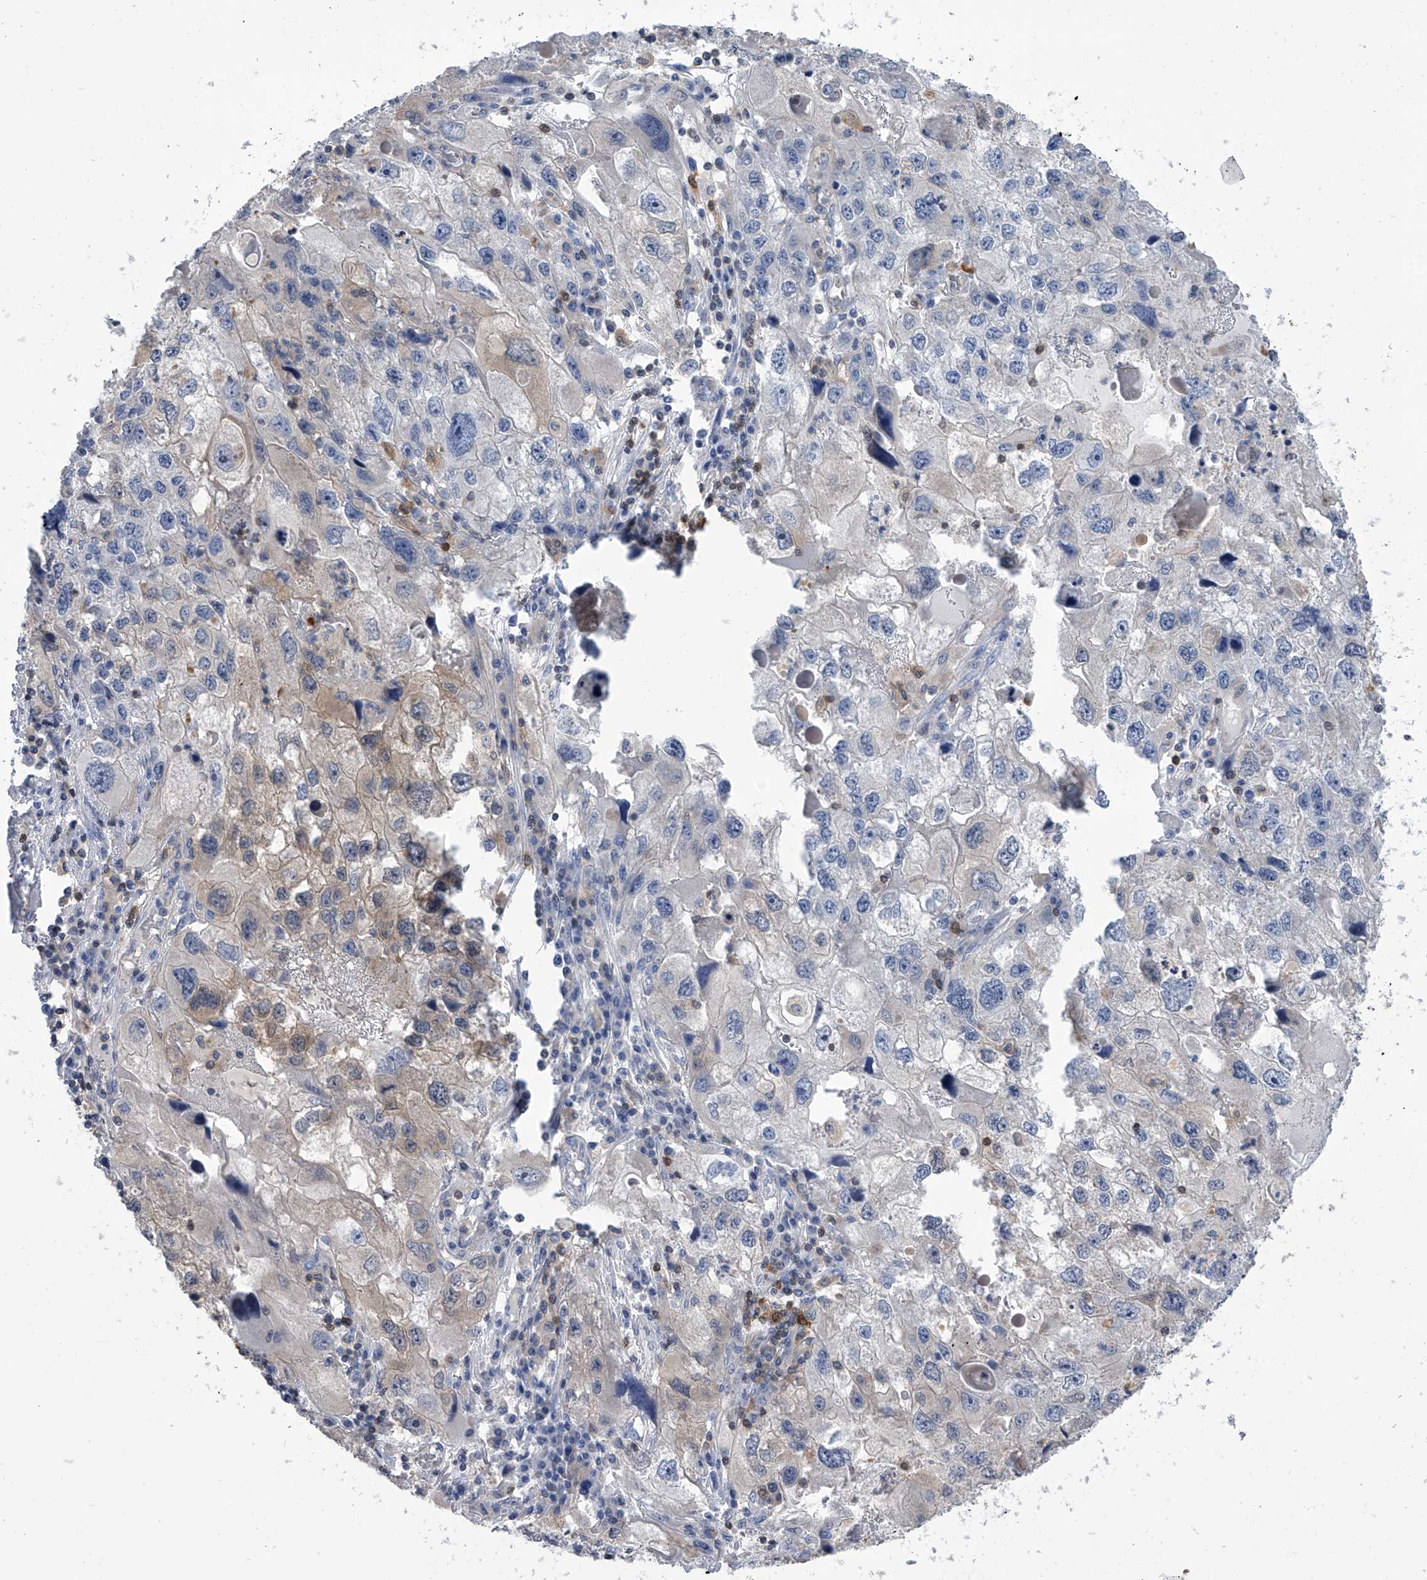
{"staining": {"intensity": "weak", "quantity": "<25%", "location": "cytoplasmic/membranous"}, "tissue": "endometrial cancer", "cell_type": "Tumor cells", "image_type": "cancer", "snomed": [{"axis": "morphology", "description": "Adenocarcinoma, NOS"}, {"axis": "topography", "description": "Endometrium"}], "caption": "A histopathology image of human adenocarcinoma (endometrial) is negative for staining in tumor cells.", "gene": "SERPINB9", "patient": {"sex": "female", "age": 49}}